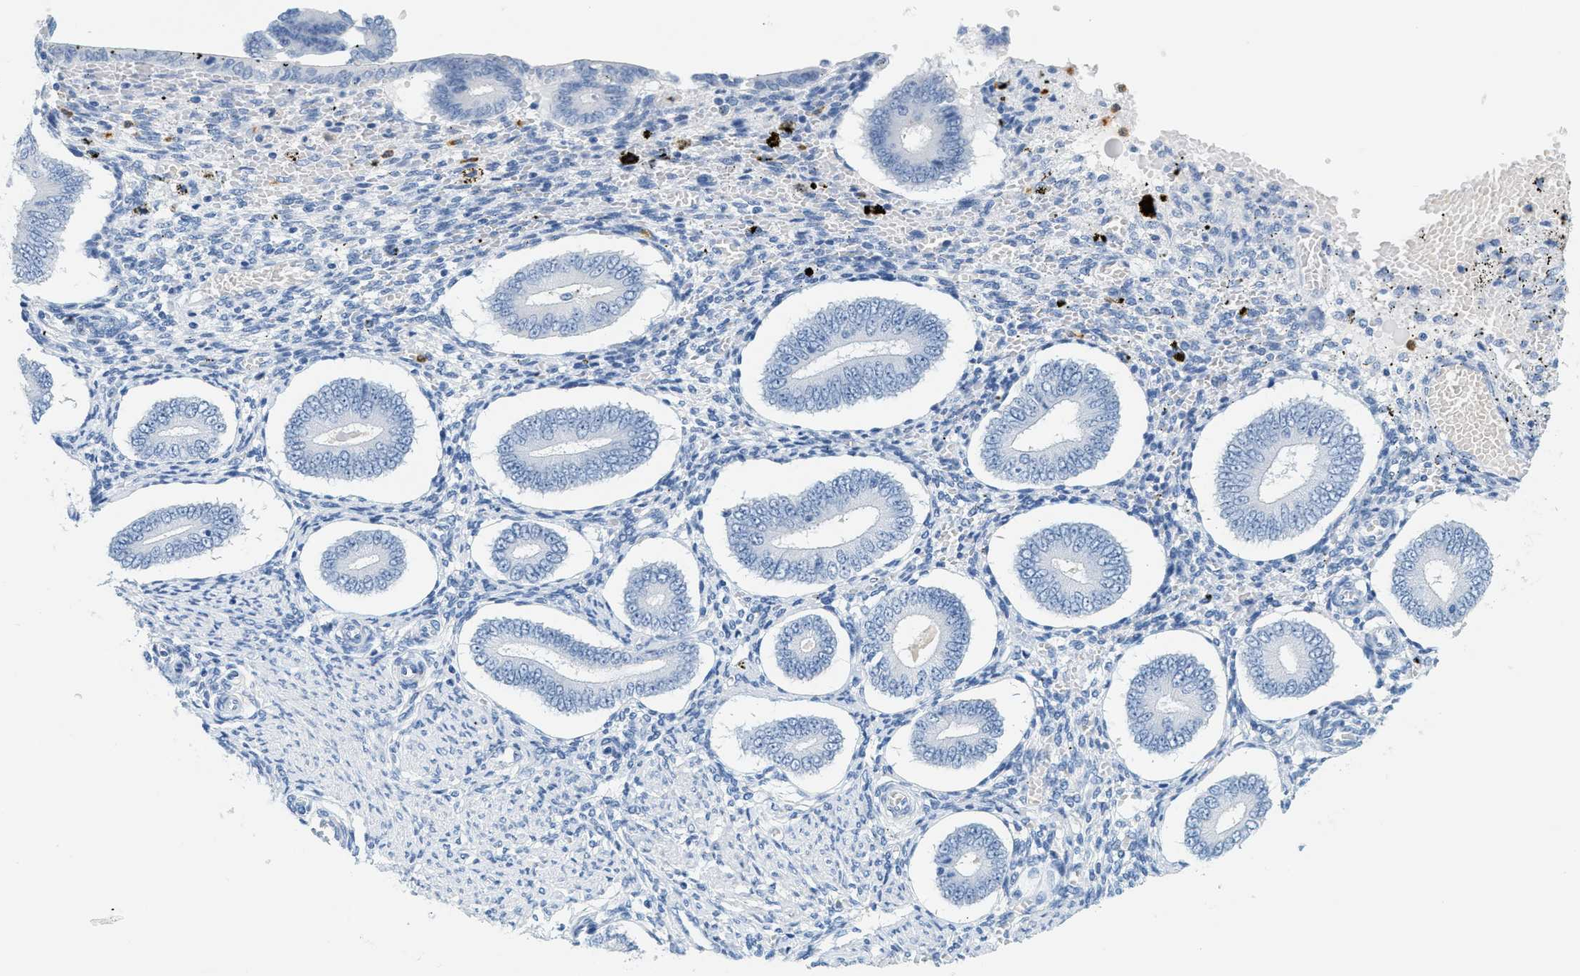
{"staining": {"intensity": "negative", "quantity": "none", "location": "none"}, "tissue": "endometrium", "cell_type": "Cells in endometrial stroma", "image_type": "normal", "snomed": [{"axis": "morphology", "description": "Normal tissue, NOS"}, {"axis": "topography", "description": "Endometrium"}], "caption": "A photomicrograph of human endometrium is negative for staining in cells in endometrial stroma.", "gene": "LCN2", "patient": {"sex": "female", "age": 42}}